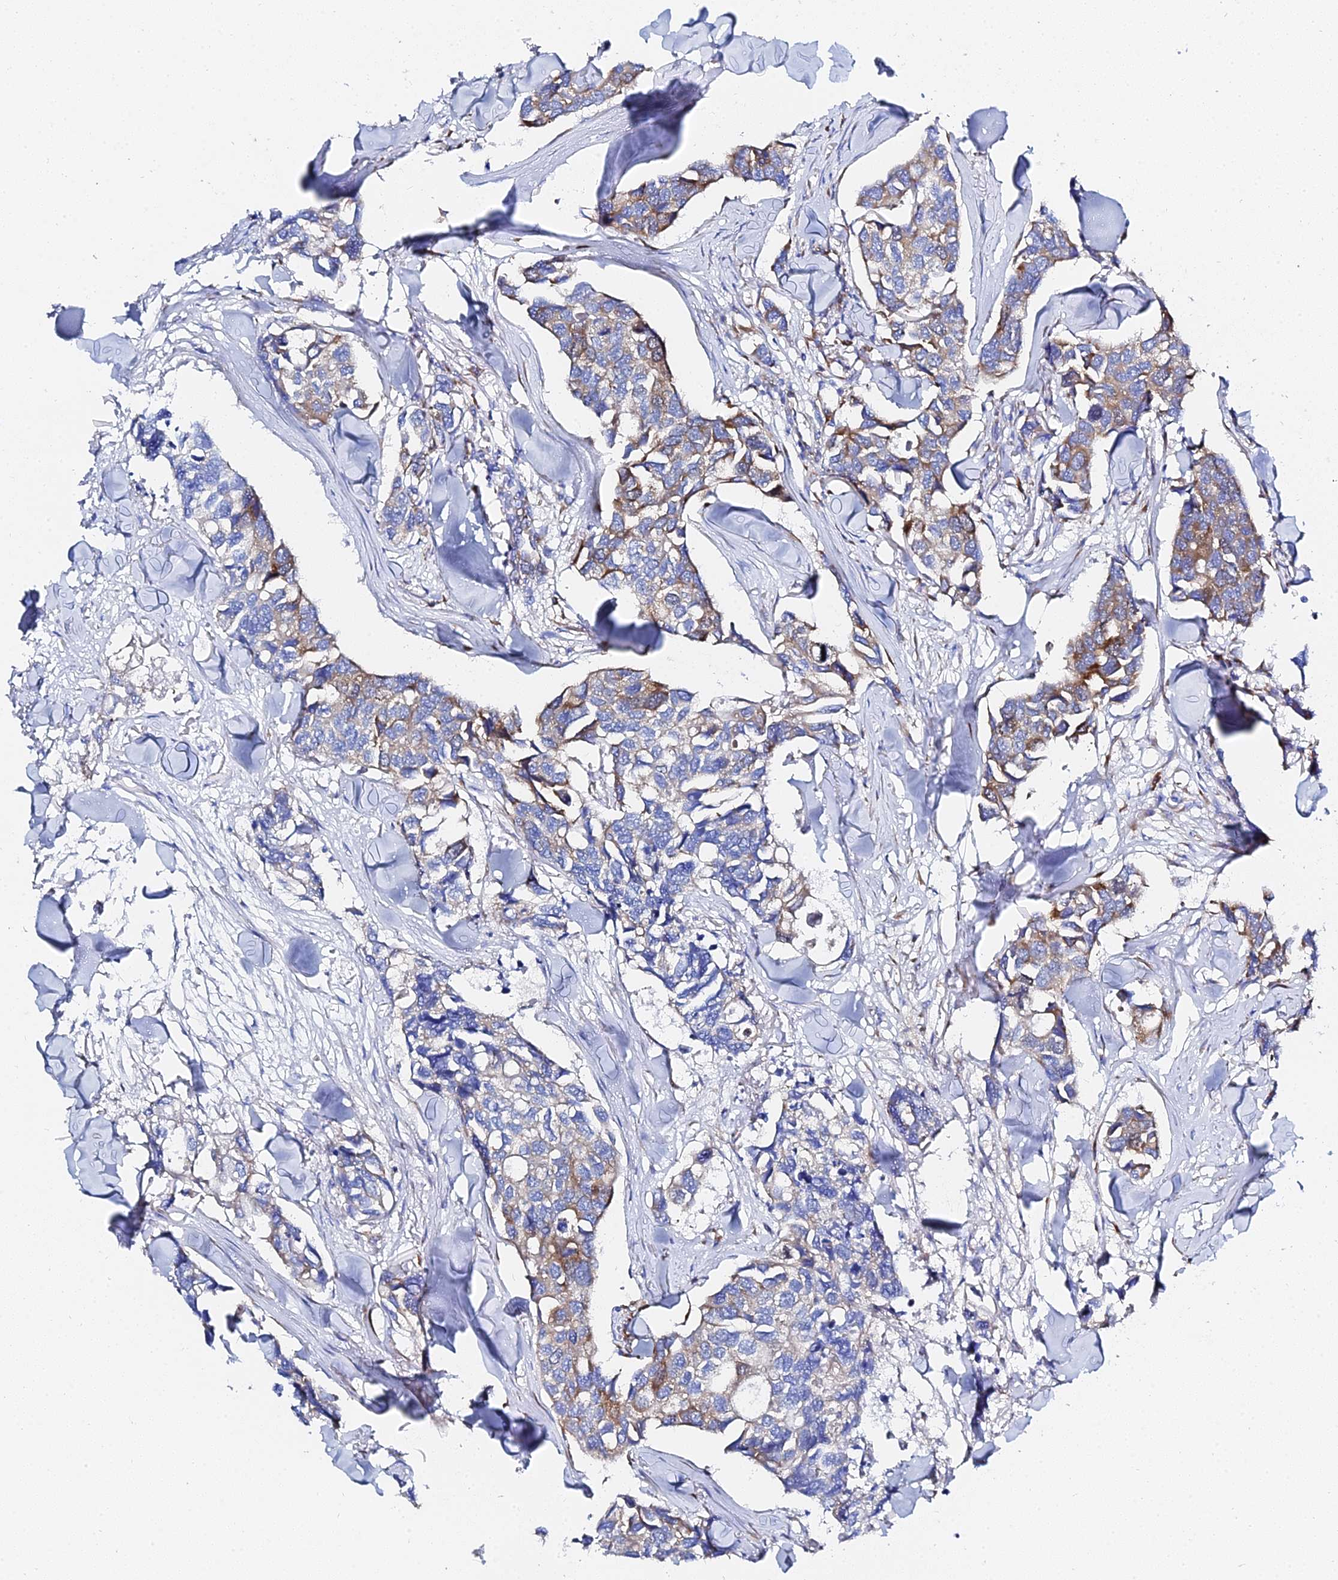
{"staining": {"intensity": "moderate", "quantity": "25%-75%", "location": "cytoplasmic/membranous"}, "tissue": "breast cancer", "cell_type": "Tumor cells", "image_type": "cancer", "snomed": [{"axis": "morphology", "description": "Duct carcinoma"}, {"axis": "topography", "description": "Breast"}], "caption": "Breast cancer was stained to show a protein in brown. There is medium levels of moderate cytoplasmic/membranous staining in about 25%-75% of tumor cells. The protein of interest is stained brown, and the nuclei are stained in blue (DAB (3,3'-diaminobenzidine) IHC with brightfield microscopy, high magnification).", "gene": "PTTG1", "patient": {"sex": "female", "age": 83}}